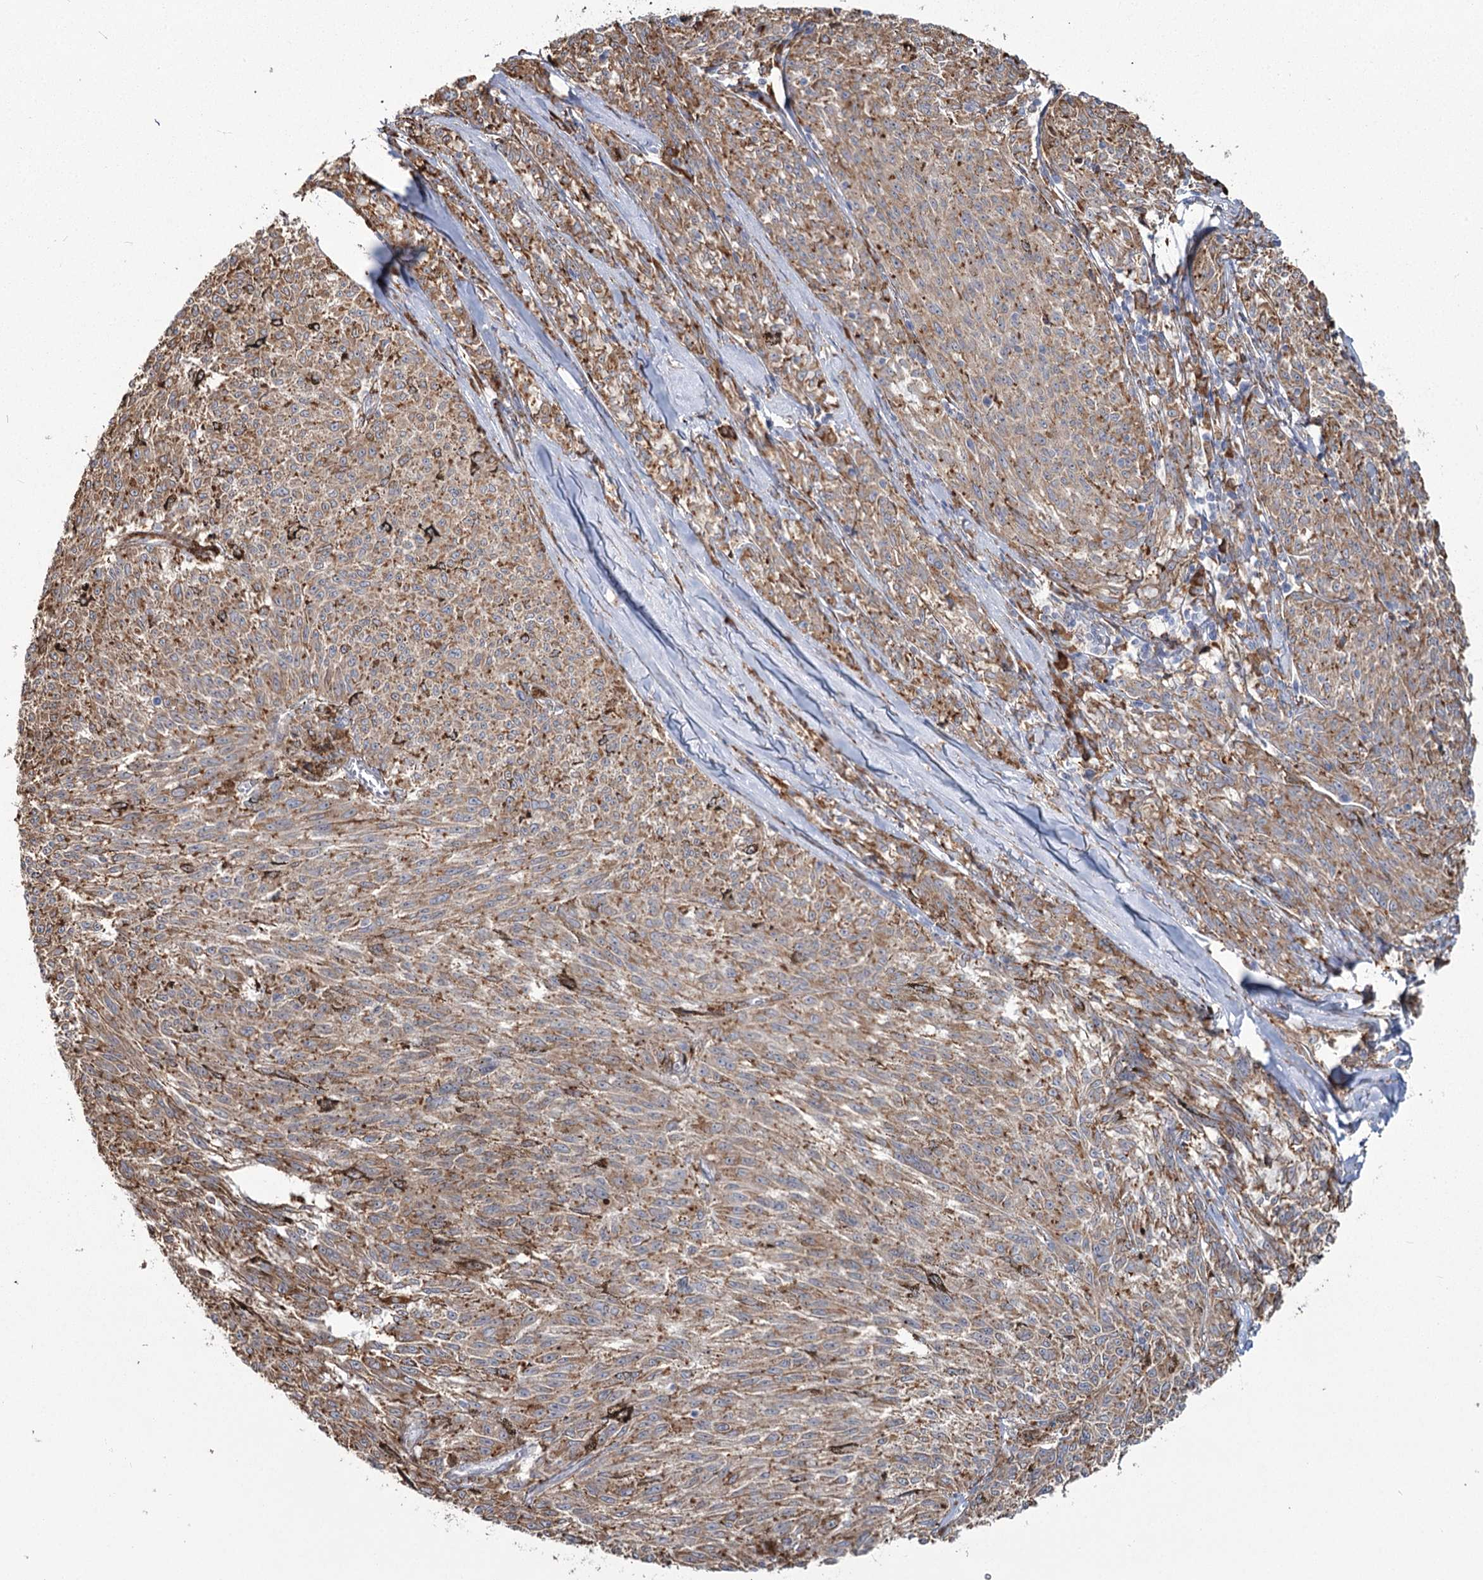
{"staining": {"intensity": "moderate", "quantity": ">75%", "location": "cytoplasmic/membranous"}, "tissue": "melanoma", "cell_type": "Tumor cells", "image_type": "cancer", "snomed": [{"axis": "morphology", "description": "Malignant melanoma, NOS"}, {"axis": "topography", "description": "Skin"}], "caption": "Immunohistochemical staining of melanoma displays medium levels of moderate cytoplasmic/membranous protein staining in approximately >75% of tumor cells.", "gene": "ZCCHC9", "patient": {"sex": "female", "age": 72}}